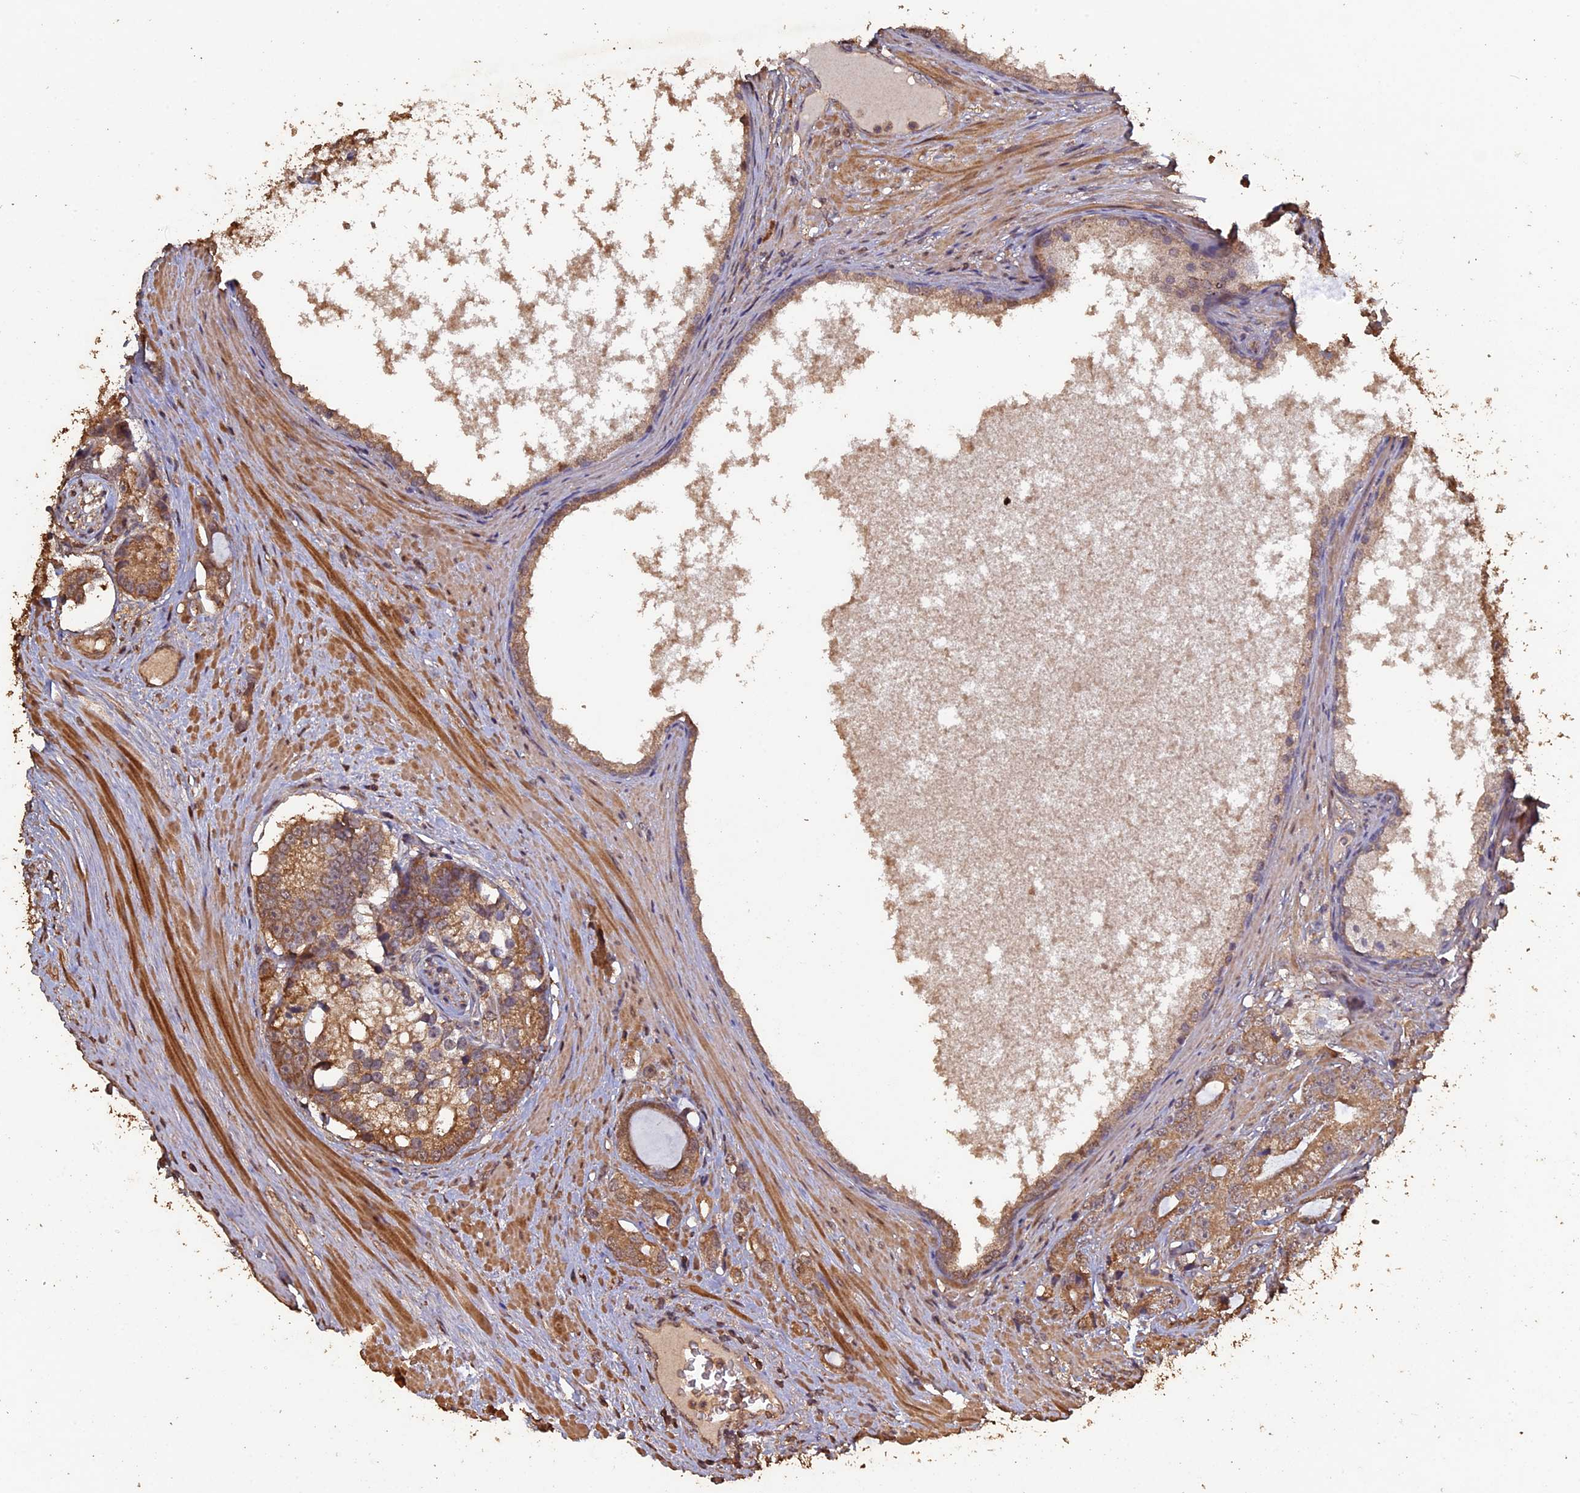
{"staining": {"intensity": "moderate", "quantity": ">75%", "location": "cytoplasmic/membranous"}, "tissue": "prostate cancer", "cell_type": "Tumor cells", "image_type": "cancer", "snomed": [{"axis": "morphology", "description": "Adenocarcinoma, High grade"}, {"axis": "topography", "description": "Prostate"}], "caption": "A brown stain shows moderate cytoplasmic/membranous staining of a protein in prostate adenocarcinoma (high-grade) tumor cells.", "gene": "HUNK", "patient": {"sex": "male", "age": 75}}